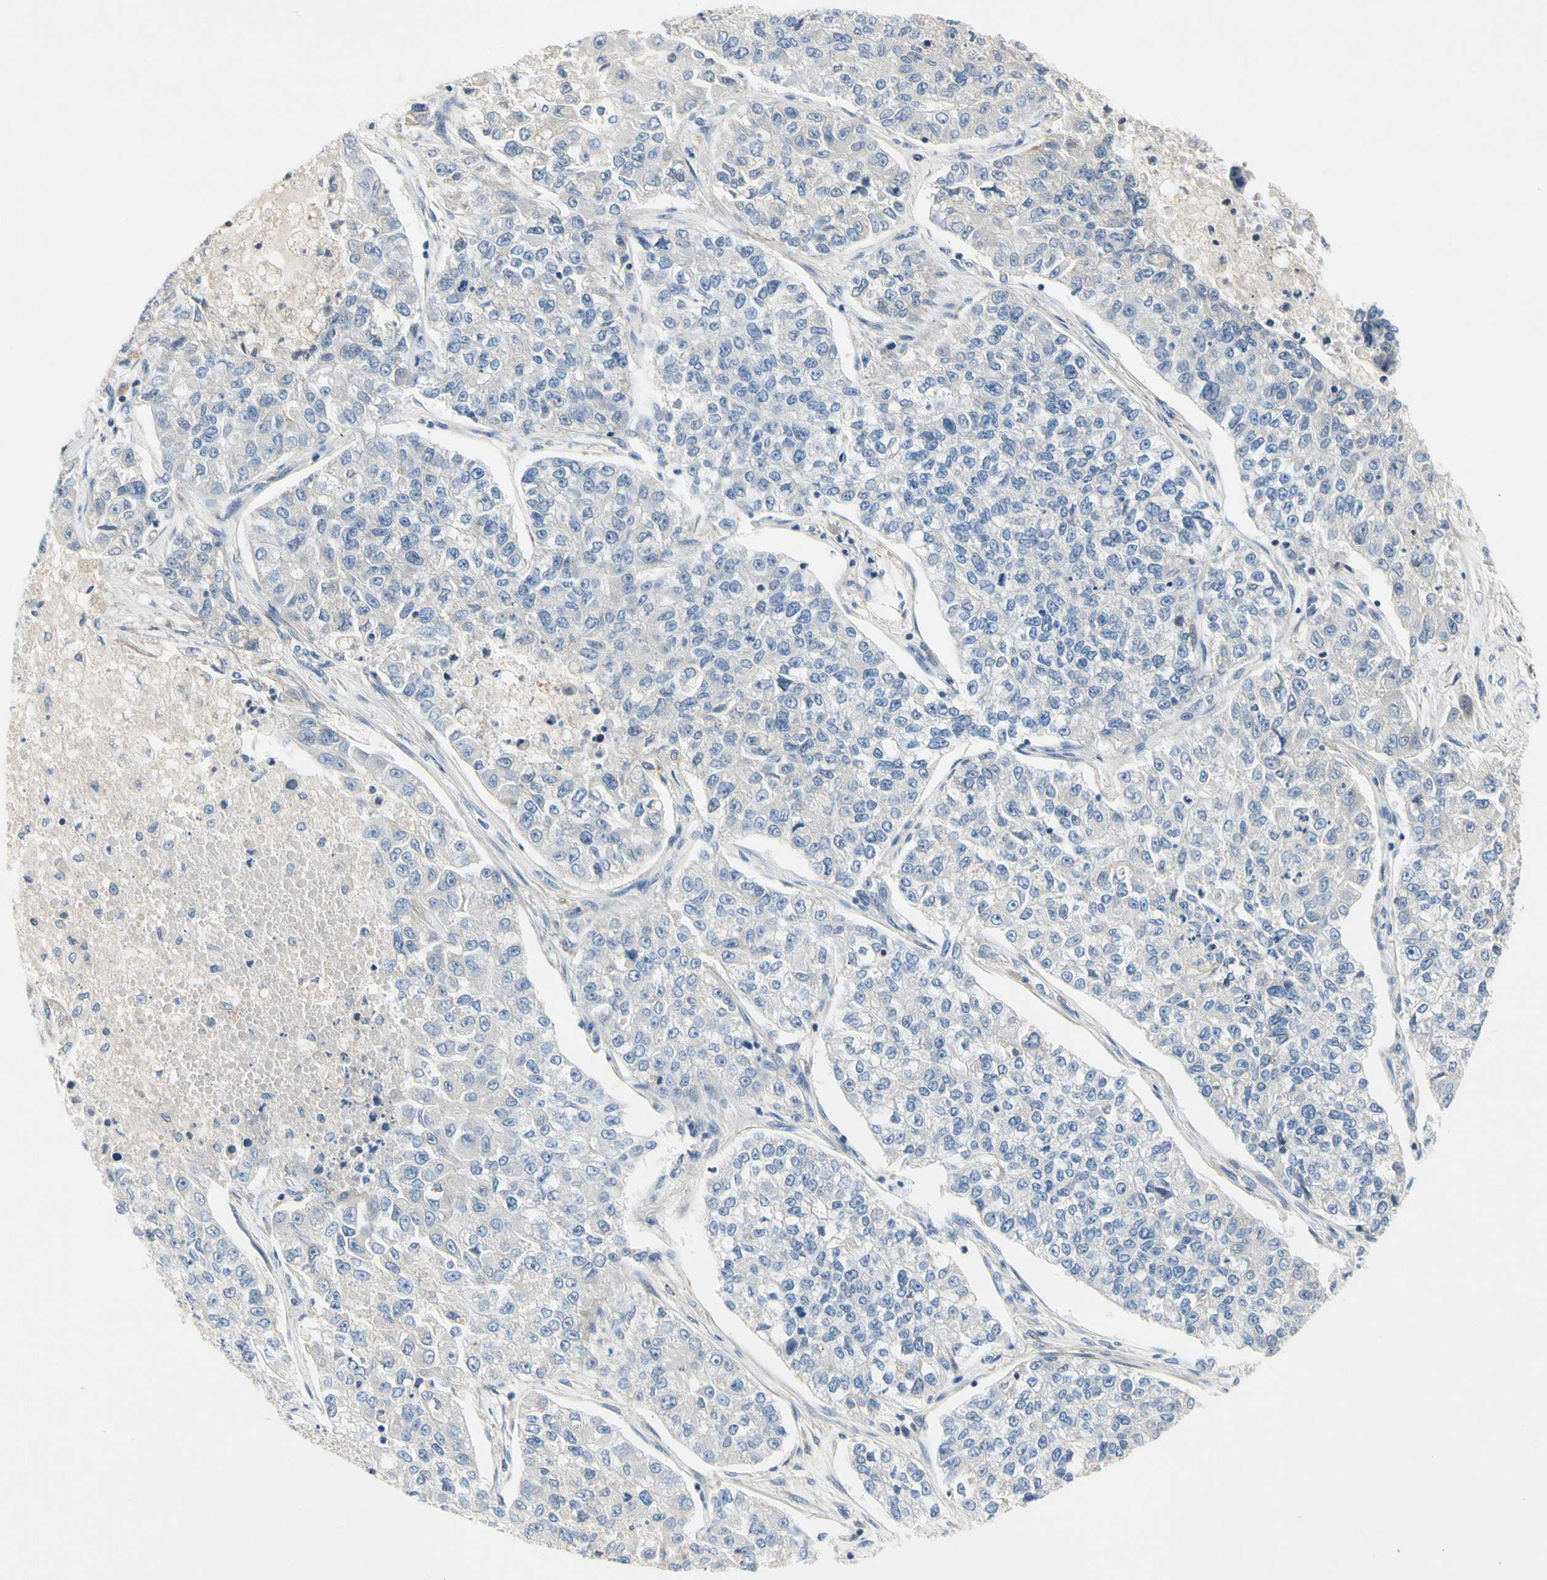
{"staining": {"intensity": "negative", "quantity": "none", "location": "none"}, "tissue": "lung cancer", "cell_type": "Tumor cells", "image_type": "cancer", "snomed": [{"axis": "morphology", "description": "Adenocarcinoma, NOS"}, {"axis": "topography", "description": "Lung"}], "caption": "Tumor cells are negative for protein expression in human adenocarcinoma (lung).", "gene": "GAS6", "patient": {"sex": "male", "age": 49}}